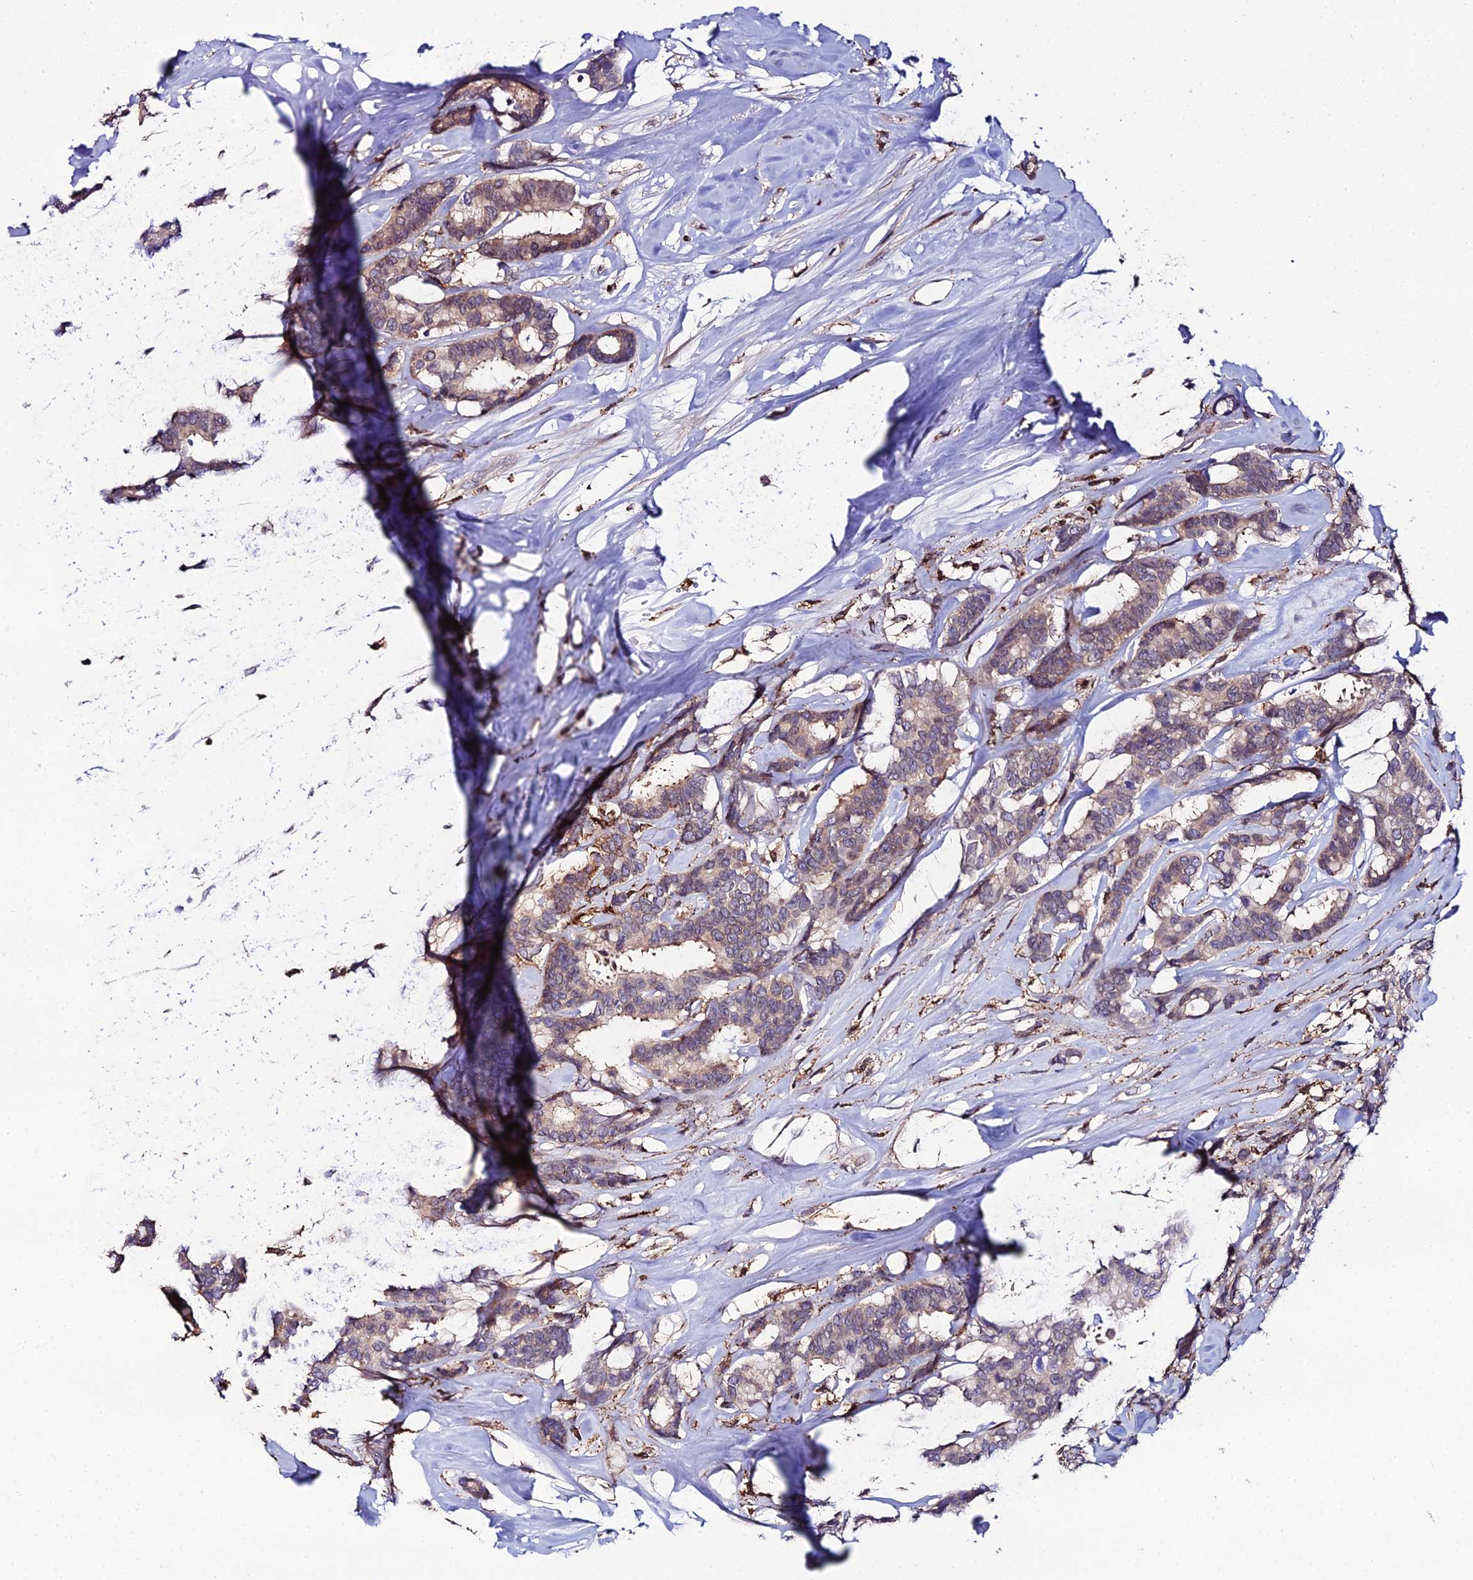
{"staining": {"intensity": "weak", "quantity": "25%-75%", "location": "cytoplasmic/membranous"}, "tissue": "breast cancer", "cell_type": "Tumor cells", "image_type": "cancer", "snomed": [{"axis": "morphology", "description": "Duct carcinoma"}, {"axis": "topography", "description": "Breast"}], "caption": "This image reveals immunohistochemistry staining of human breast infiltrating ductal carcinoma, with low weak cytoplasmic/membranous staining in approximately 25%-75% of tumor cells.", "gene": "DDX19A", "patient": {"sex": "female", "age": 87}}